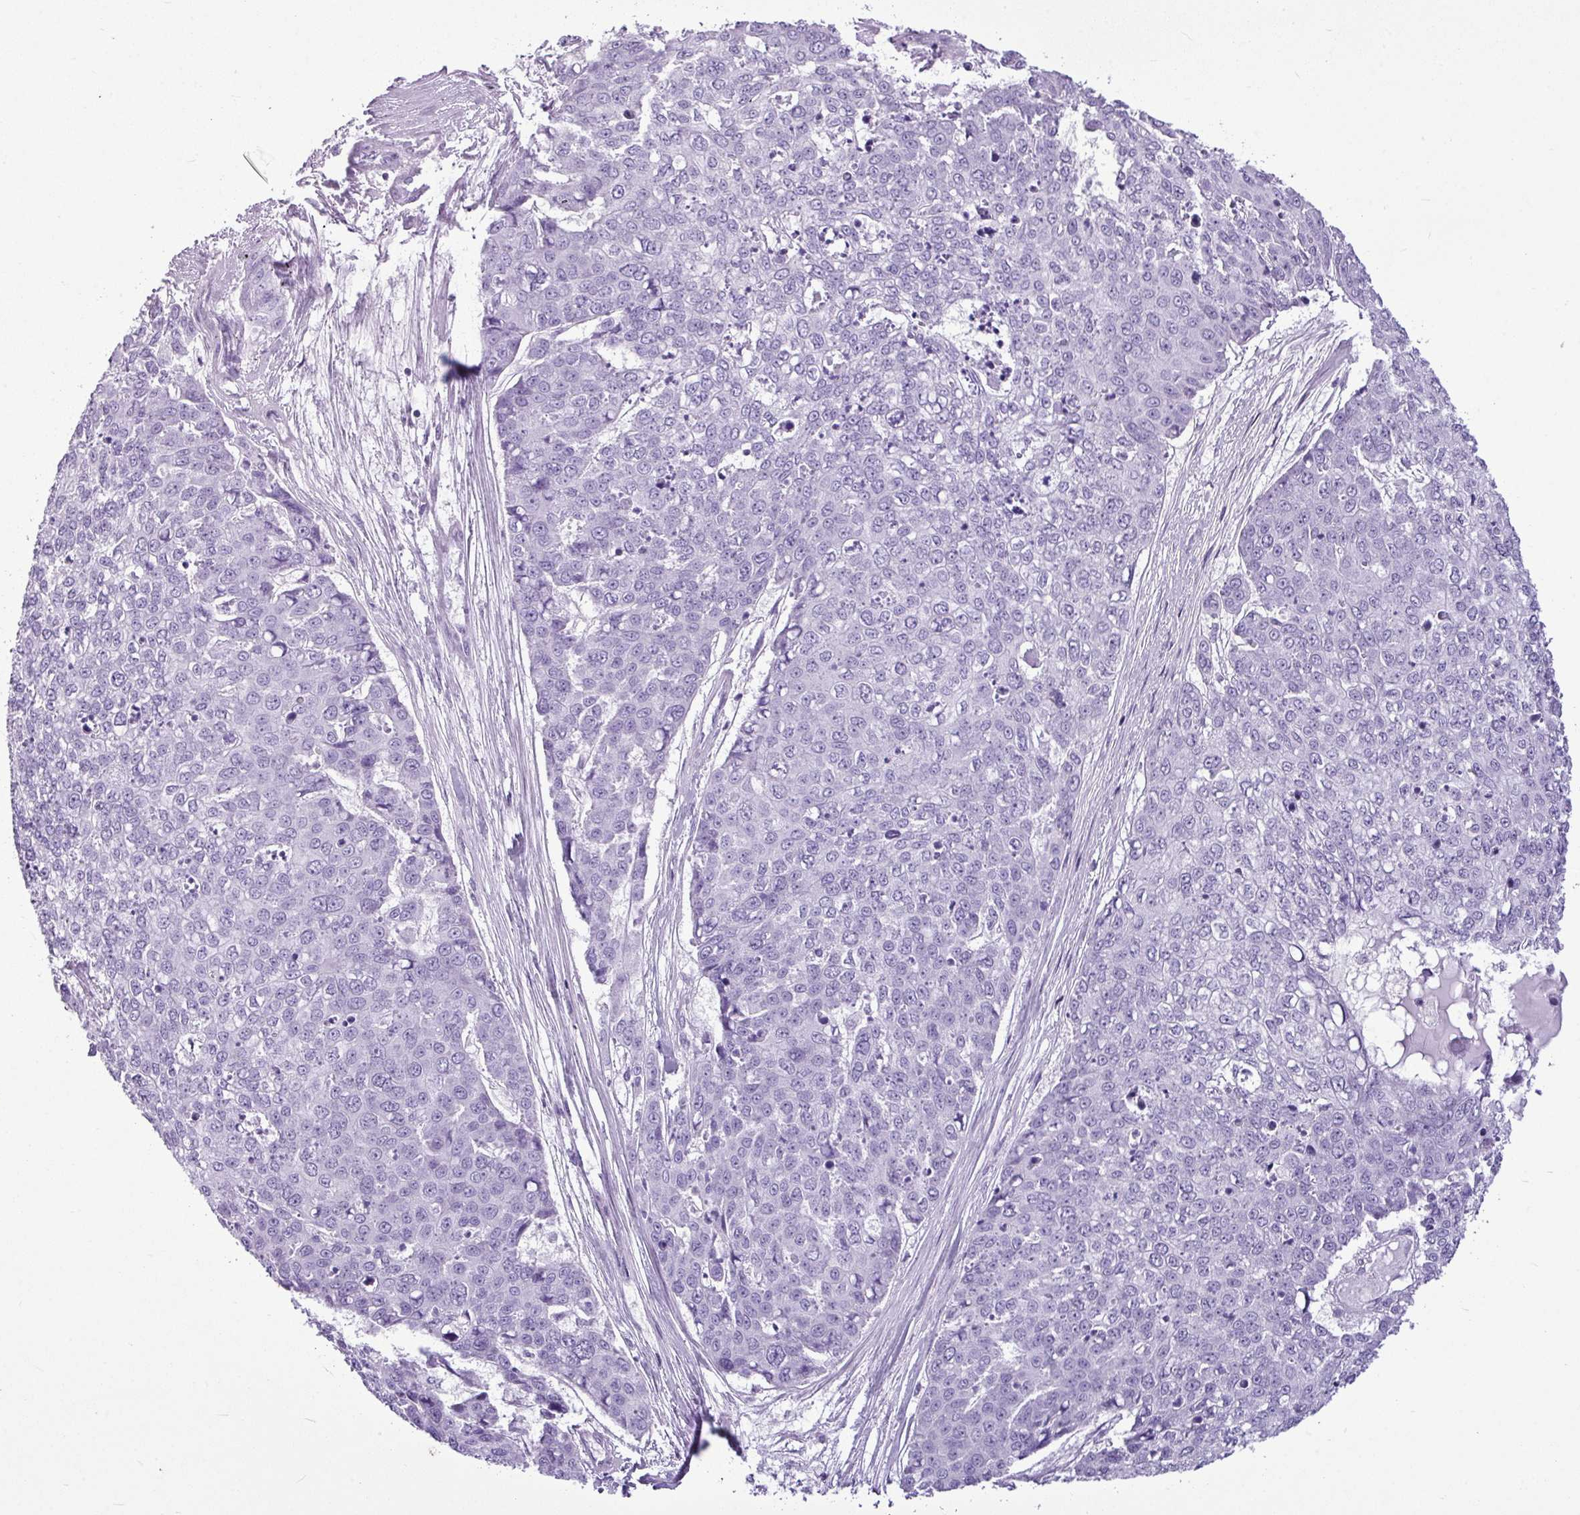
{"staining": {"intensity": "negative", "quantity": "none", "location": "none"}, "tissue": "skin cancer", "cell_type": "Tumor cells", "image_type": "cancer", "snomed": [{"axis": "morphology", "description": "Squamous cell carcinoma, NOS"}, {"axis": "topography", "description": "Skin"}], "caption": "Tumor cells are negative for protein expression in human skin squamous cell carcinoma. (Stains: DAB IHC with hematoxylin counter stain, Microscopy: brightfield microscopy at high magnification).", "gene": "AMY1B", "patient": {"sex": "female", "age": 44}}